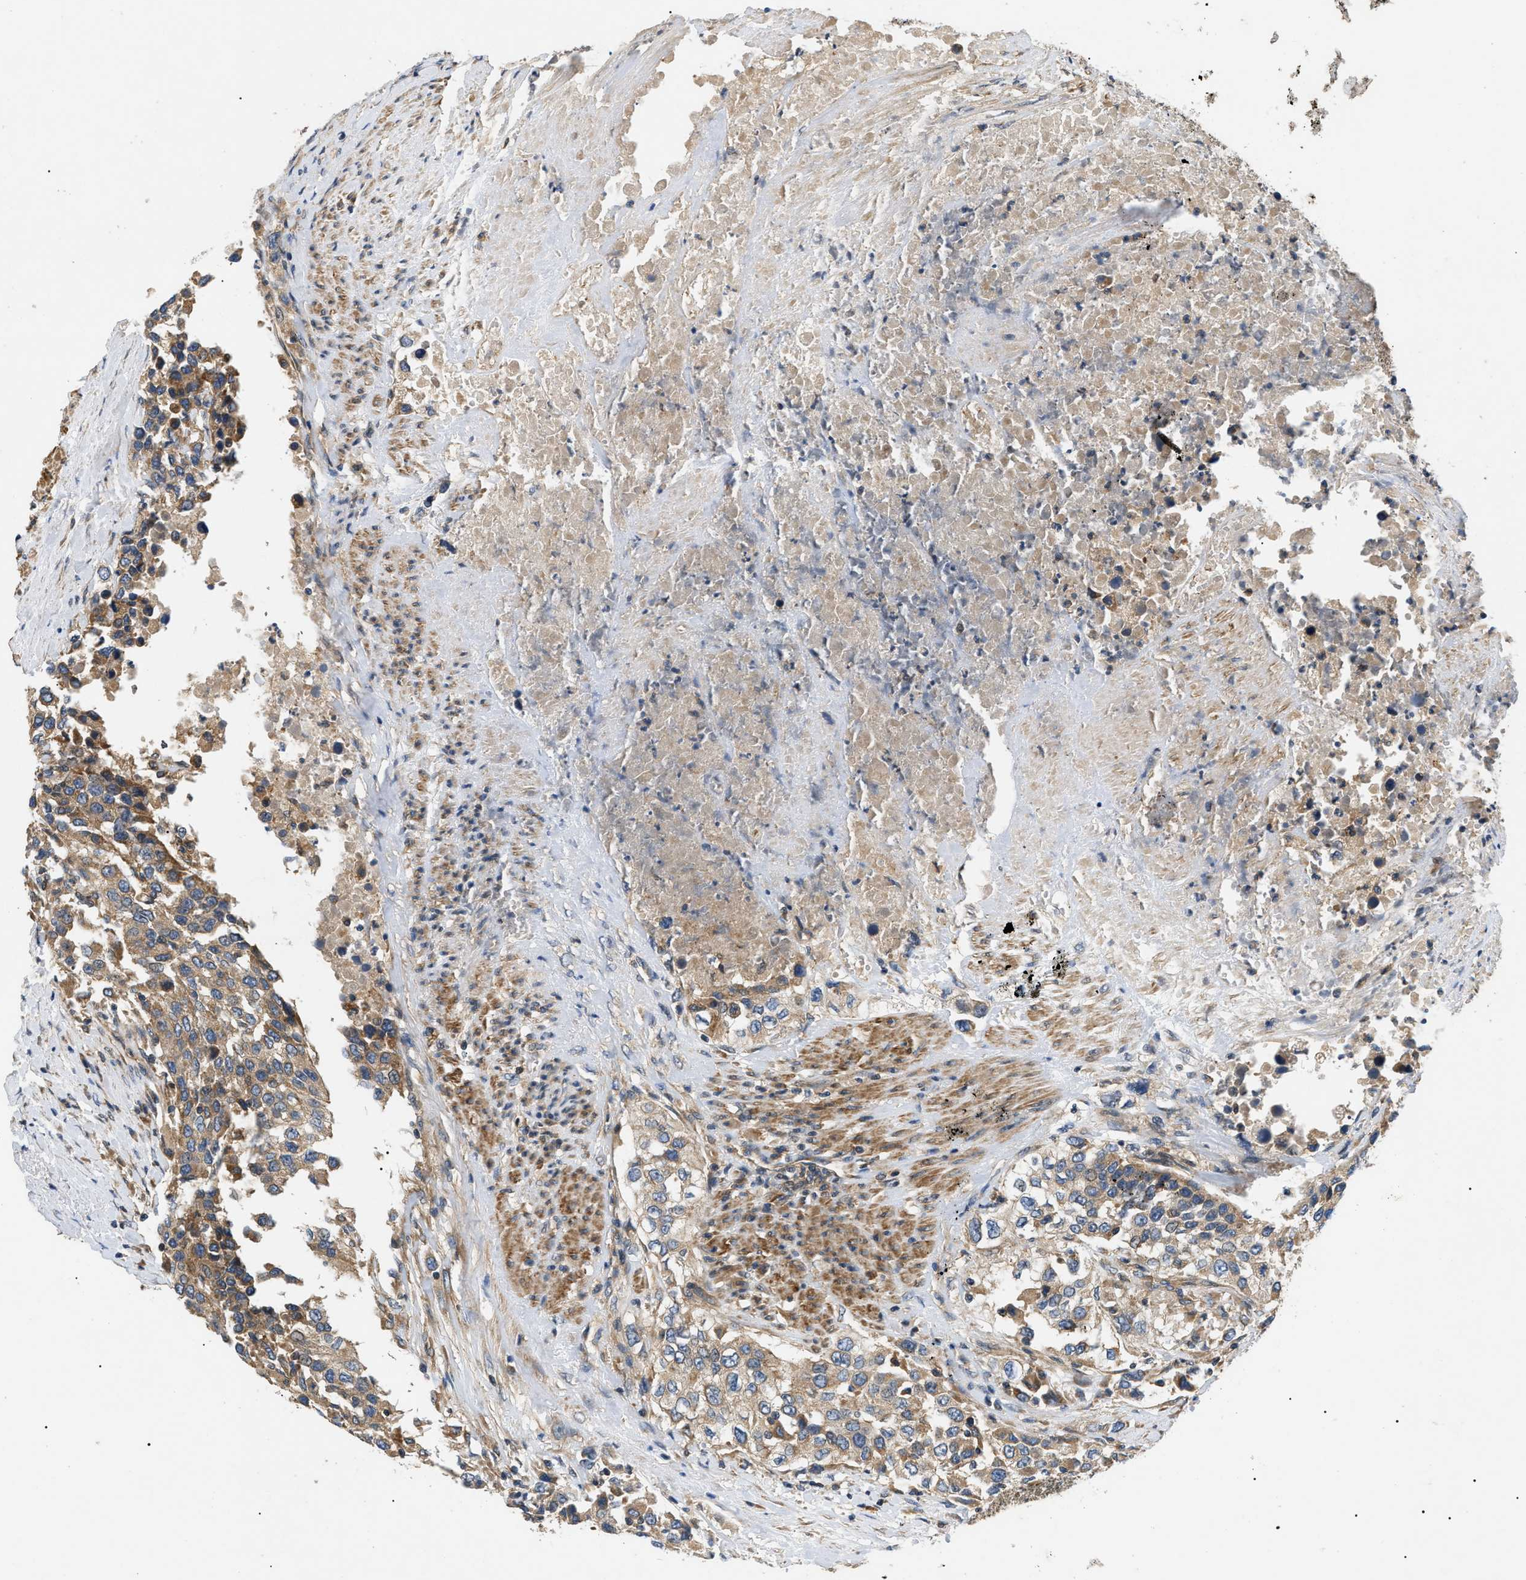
{"staining": {"intensity": "moderate", "quantity": ">75%", "location": "cytoplasmic/membranous"}, "tissue": "urothelial cancer", "cell_type": "Tumor cells", "image_type": "cancer", "snomed": [{"axis": "morphology", "description": "Urothelial carcinoma, High grade"}, {"axis": "topography", "description": "Urinary bladder"}], "caption": "The histopathology image shows a brown stain indicating the presence of a protein in the cytoplasmic/membranous of tumor cells in urothelial cancer.", "gene": "PPM1B", "patient": {"sex": "female", "age": 80}}